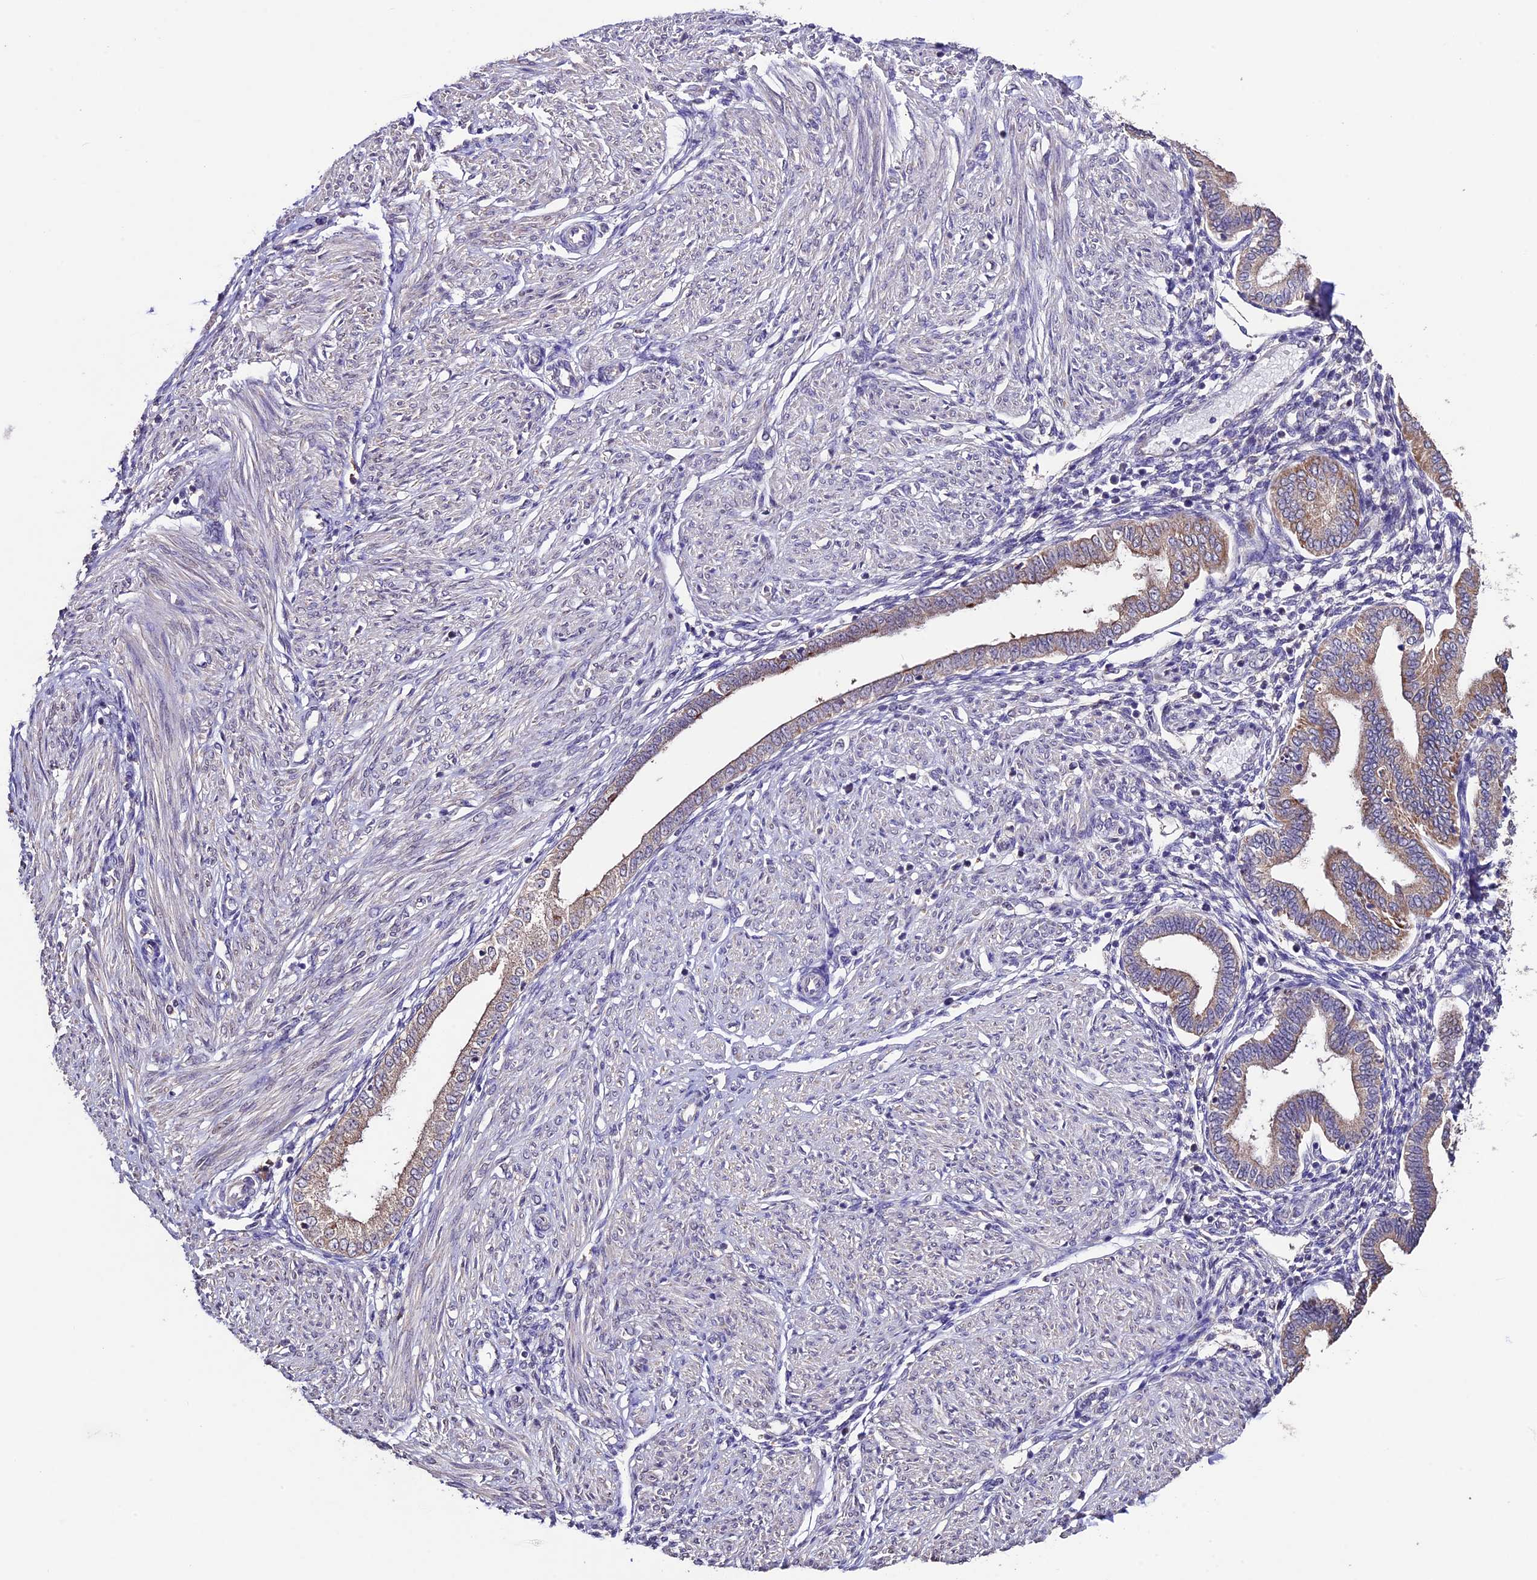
{"staining": {"intensity": "negative", "quantity": "none", "location": "none"}, "tissue": "endometrium", "cell_type": "Cells in endometrial stroma", "image_type": "normal", "snomed": [{"axis": "morphology", "description": "Normal tissue, NOS"}, {"axis": "topography", "description": "Endometrium"}], "caption": "This is an immunohistochemistry image of normal human endometrium. There is no staining in cells in endometrial stroma.", "gene": "DIS3L", "patient": {"sex": "female", "age": 53}}